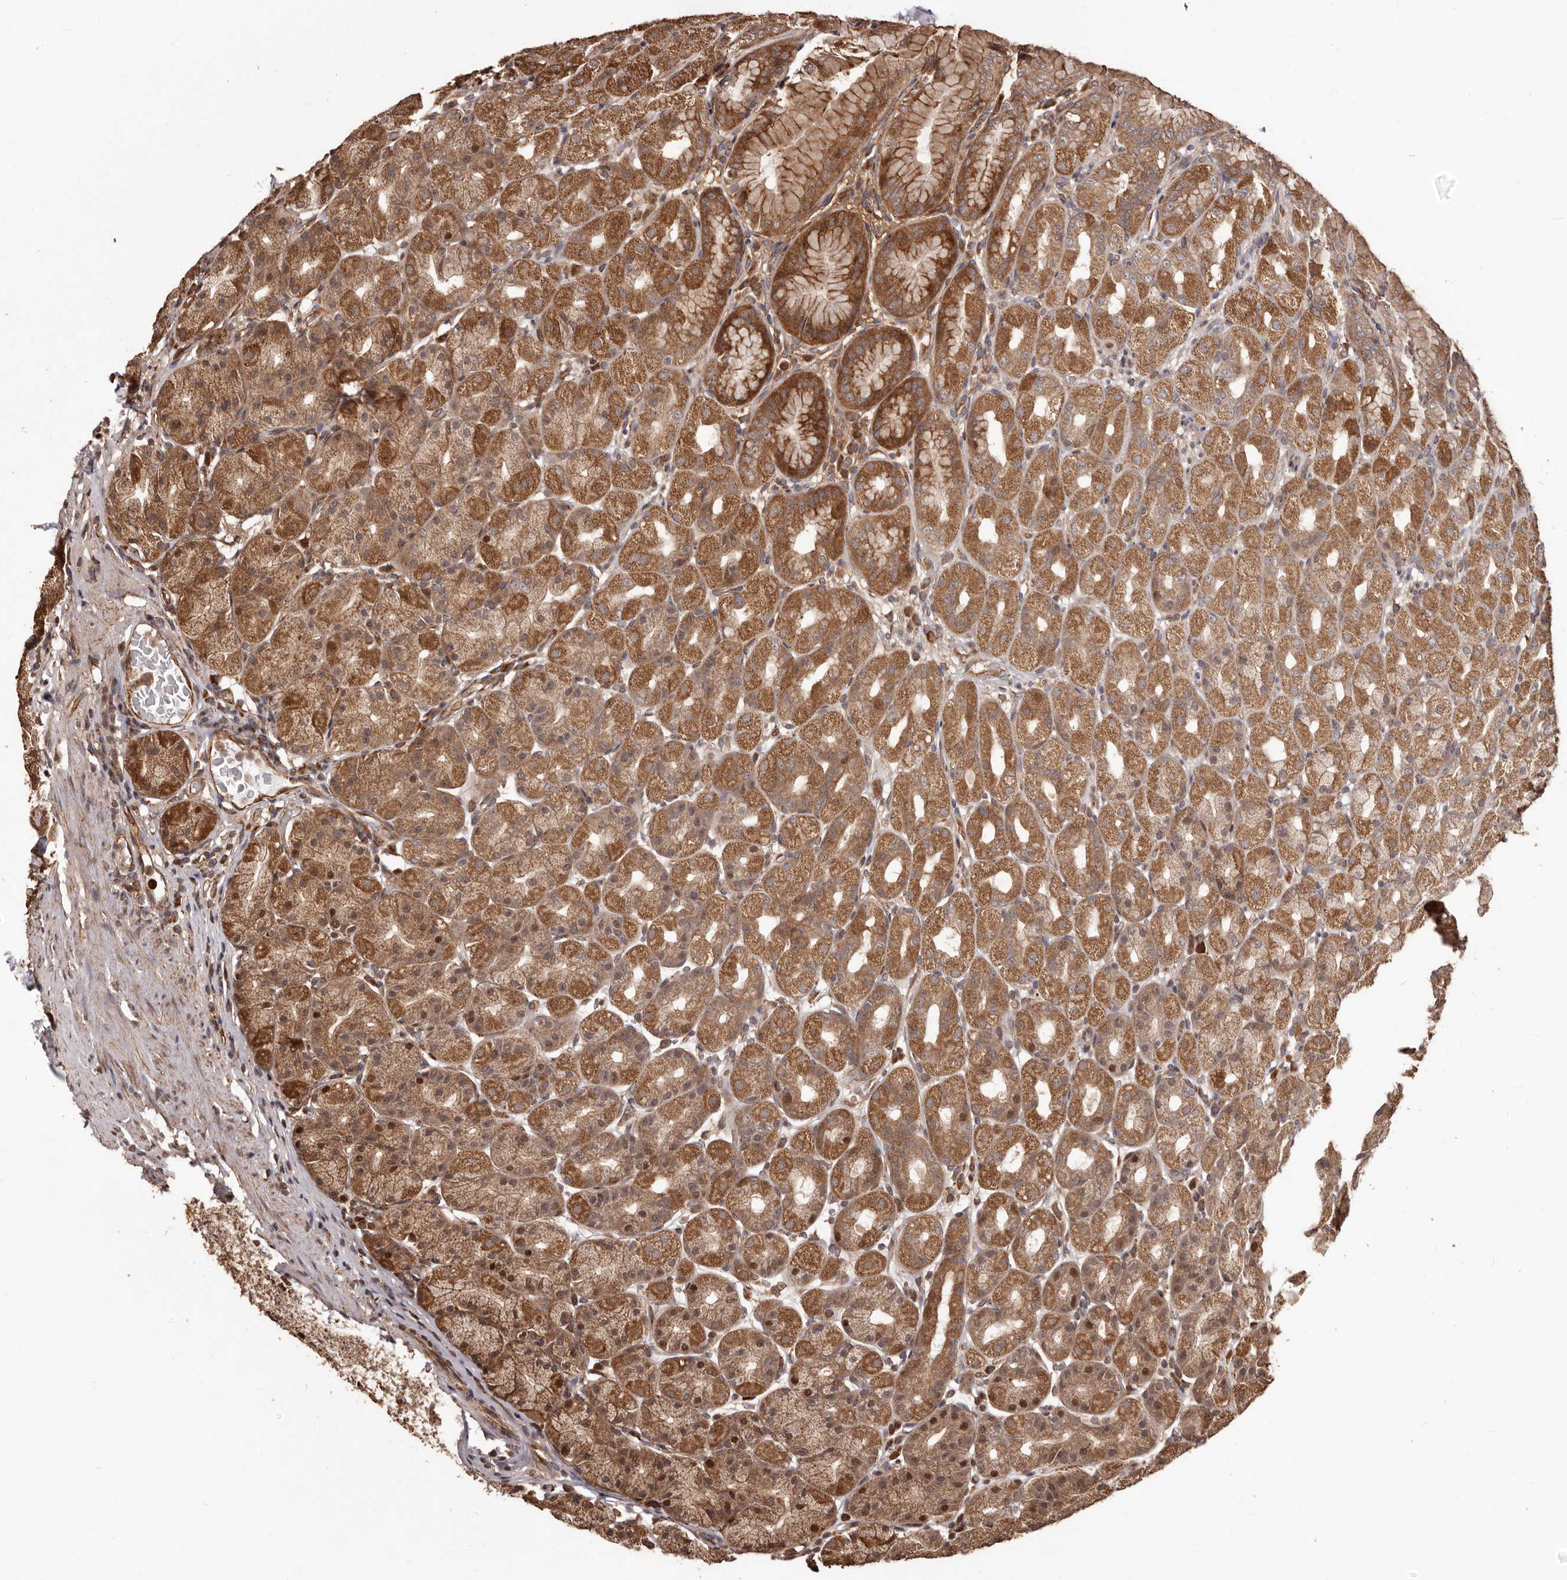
{"staining": {"intensity": "strong", "quantity": ">75%", "location": "cytoplasmic/membranous,nuclear"}, "tissue": "stomach", "cell_type": "Glandular cells", "image_type": "normal", "snomed": [{"axis": "morphology", "description": "Normal tissue, NOS"}, {"axis": "topography", "description": "Stomach, upper"}], "caption": "Protein staining of normal stomach reveals strong cytoplasmic/membranous,nuclear positivity in about >75% of glandular cells. The staining was performed using DAB (3,3'-diaminobenzidine), with brown indicating positive protein expression. Nuclei are stained blue with hematoxylin.", "gene": "MTO1", "patient": {"sex": "male", "age": 68}}